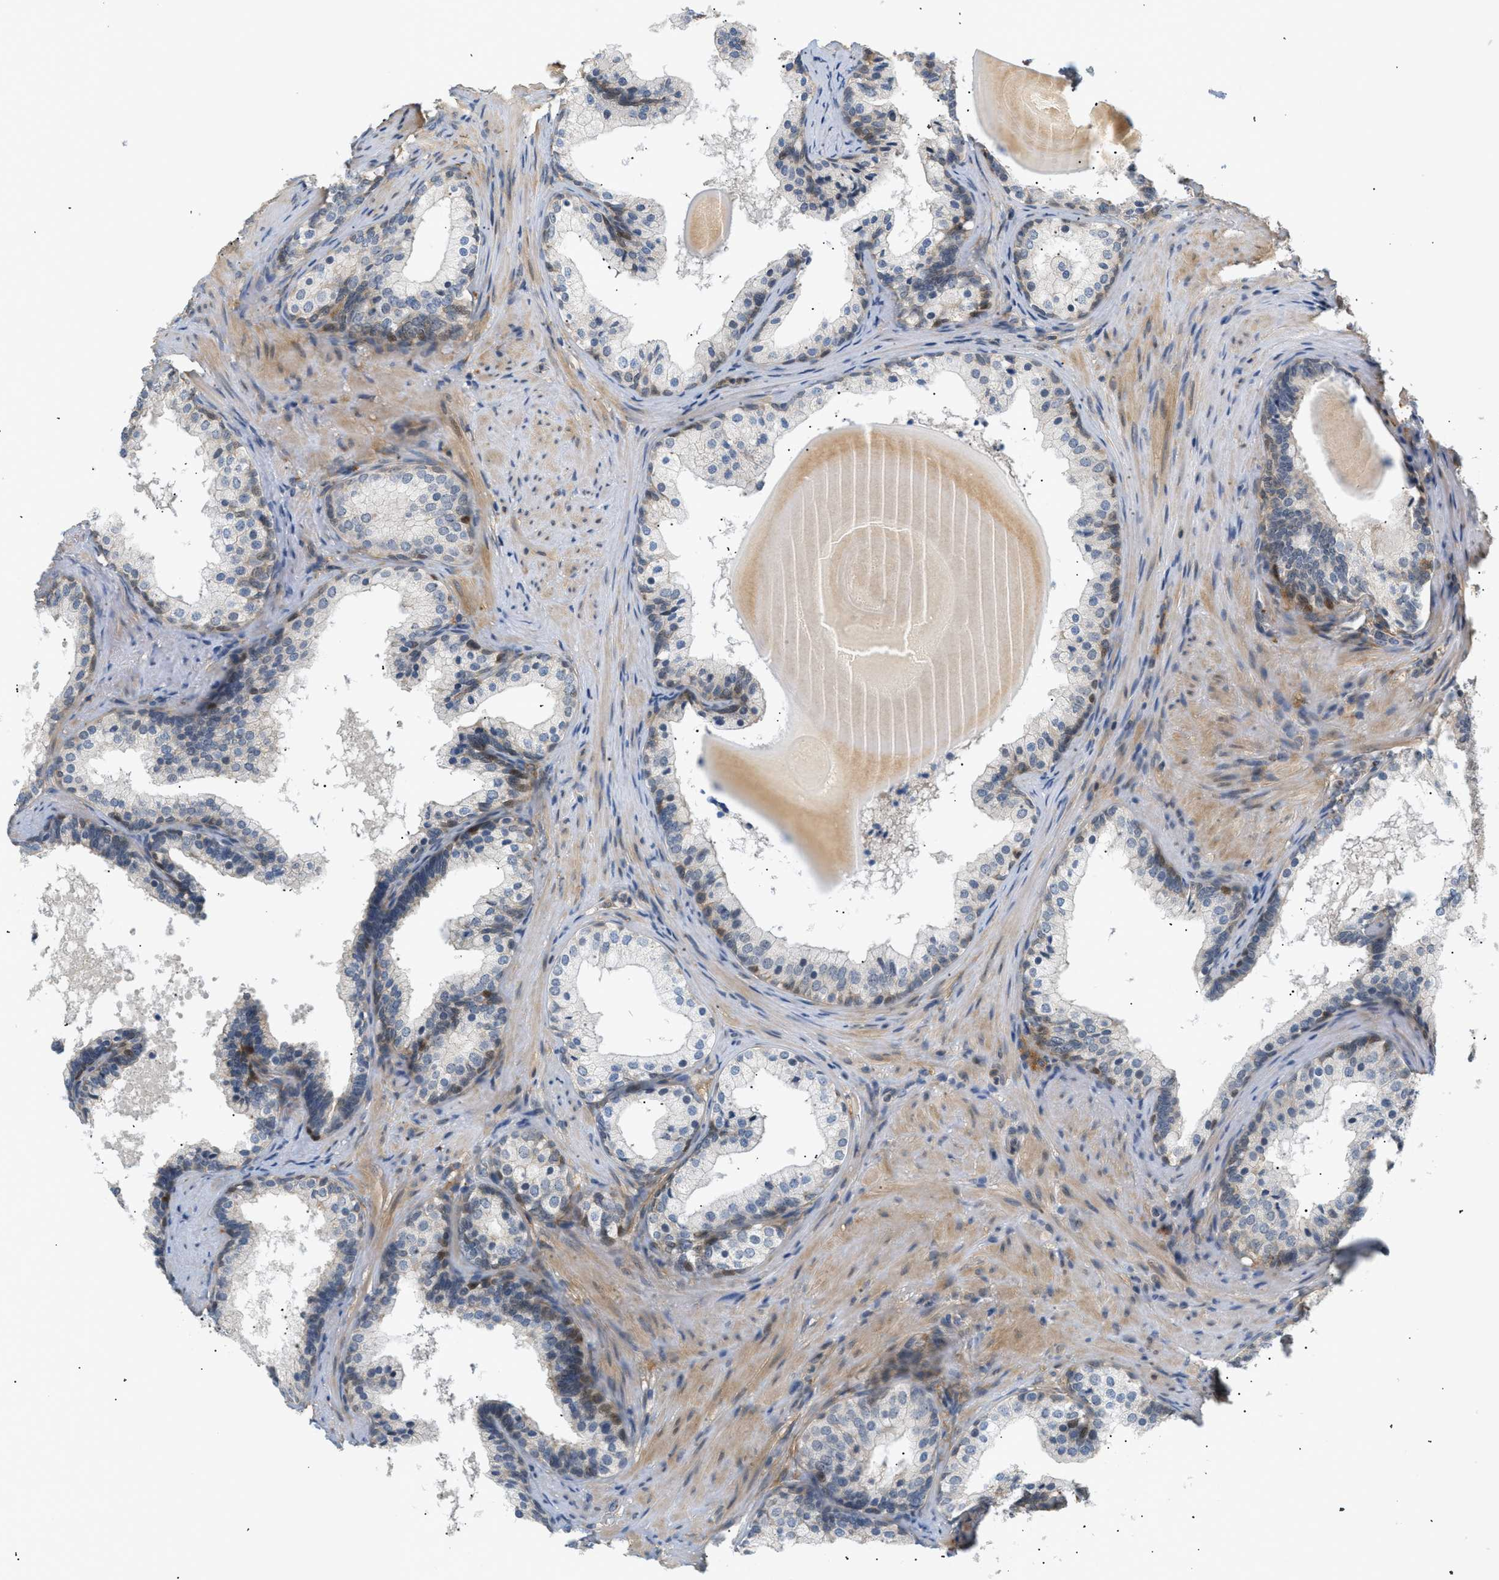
{"staining": {"intensity": "negative", "quantity": "none", "location": "none"}, "tissue": "prostate cancer", "cell_type": "Tumor cells", "image_type": "cancer", "snomed": [{"axis": "morphology", "description": "Adenocarcinoma, Low grade"}, {"axis": "topography", "description": "Prostate"}], "caption": "Human prostate cancer stained for a protein using immunohistochemistry (IHC) demonstrates no staining in tumor cells.", "gene": "CORO2B", "patient": {"sex": "male", "age": 69}}